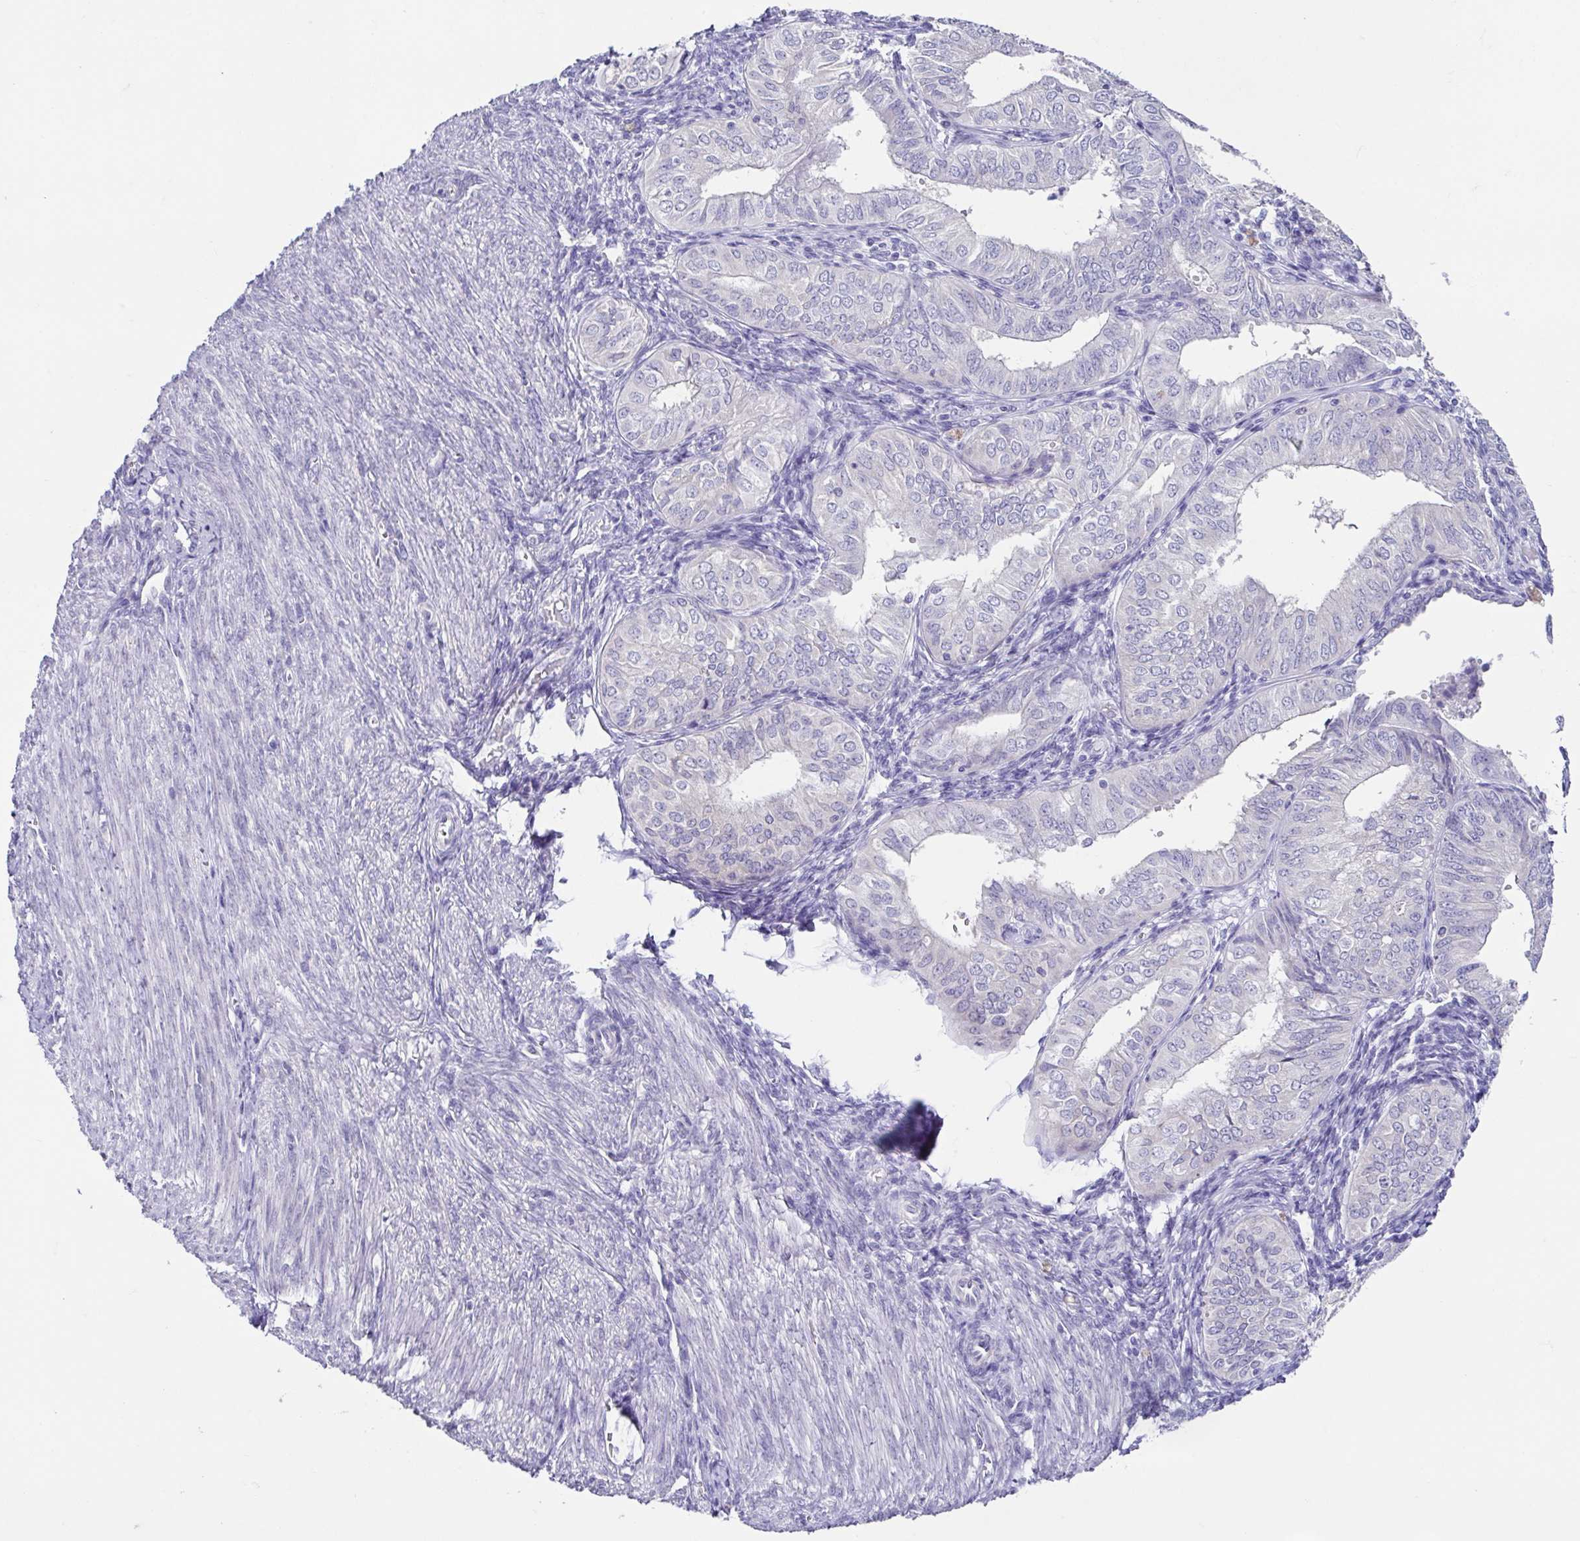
{"staining": {"intensity": "negative", "quantity": "none", "location": "none"}, "tissue": "endometrial cancer", "cell_type": "Tumor cells", "image_type": "cancer", "snomed": [{"axis": "morphology", "description": "Adenocarcinoma, NOS"}, {"axis": "topography", "description": "Endometrium"}], "caption": "This is a micrograph of IHC staining of adenocarcinoma (endometrial), which shows no positivity in tumor cells. Nuclei are stained in blue.", "gene": "RDH11", "patient": {"sex": "female", "age": 58}}